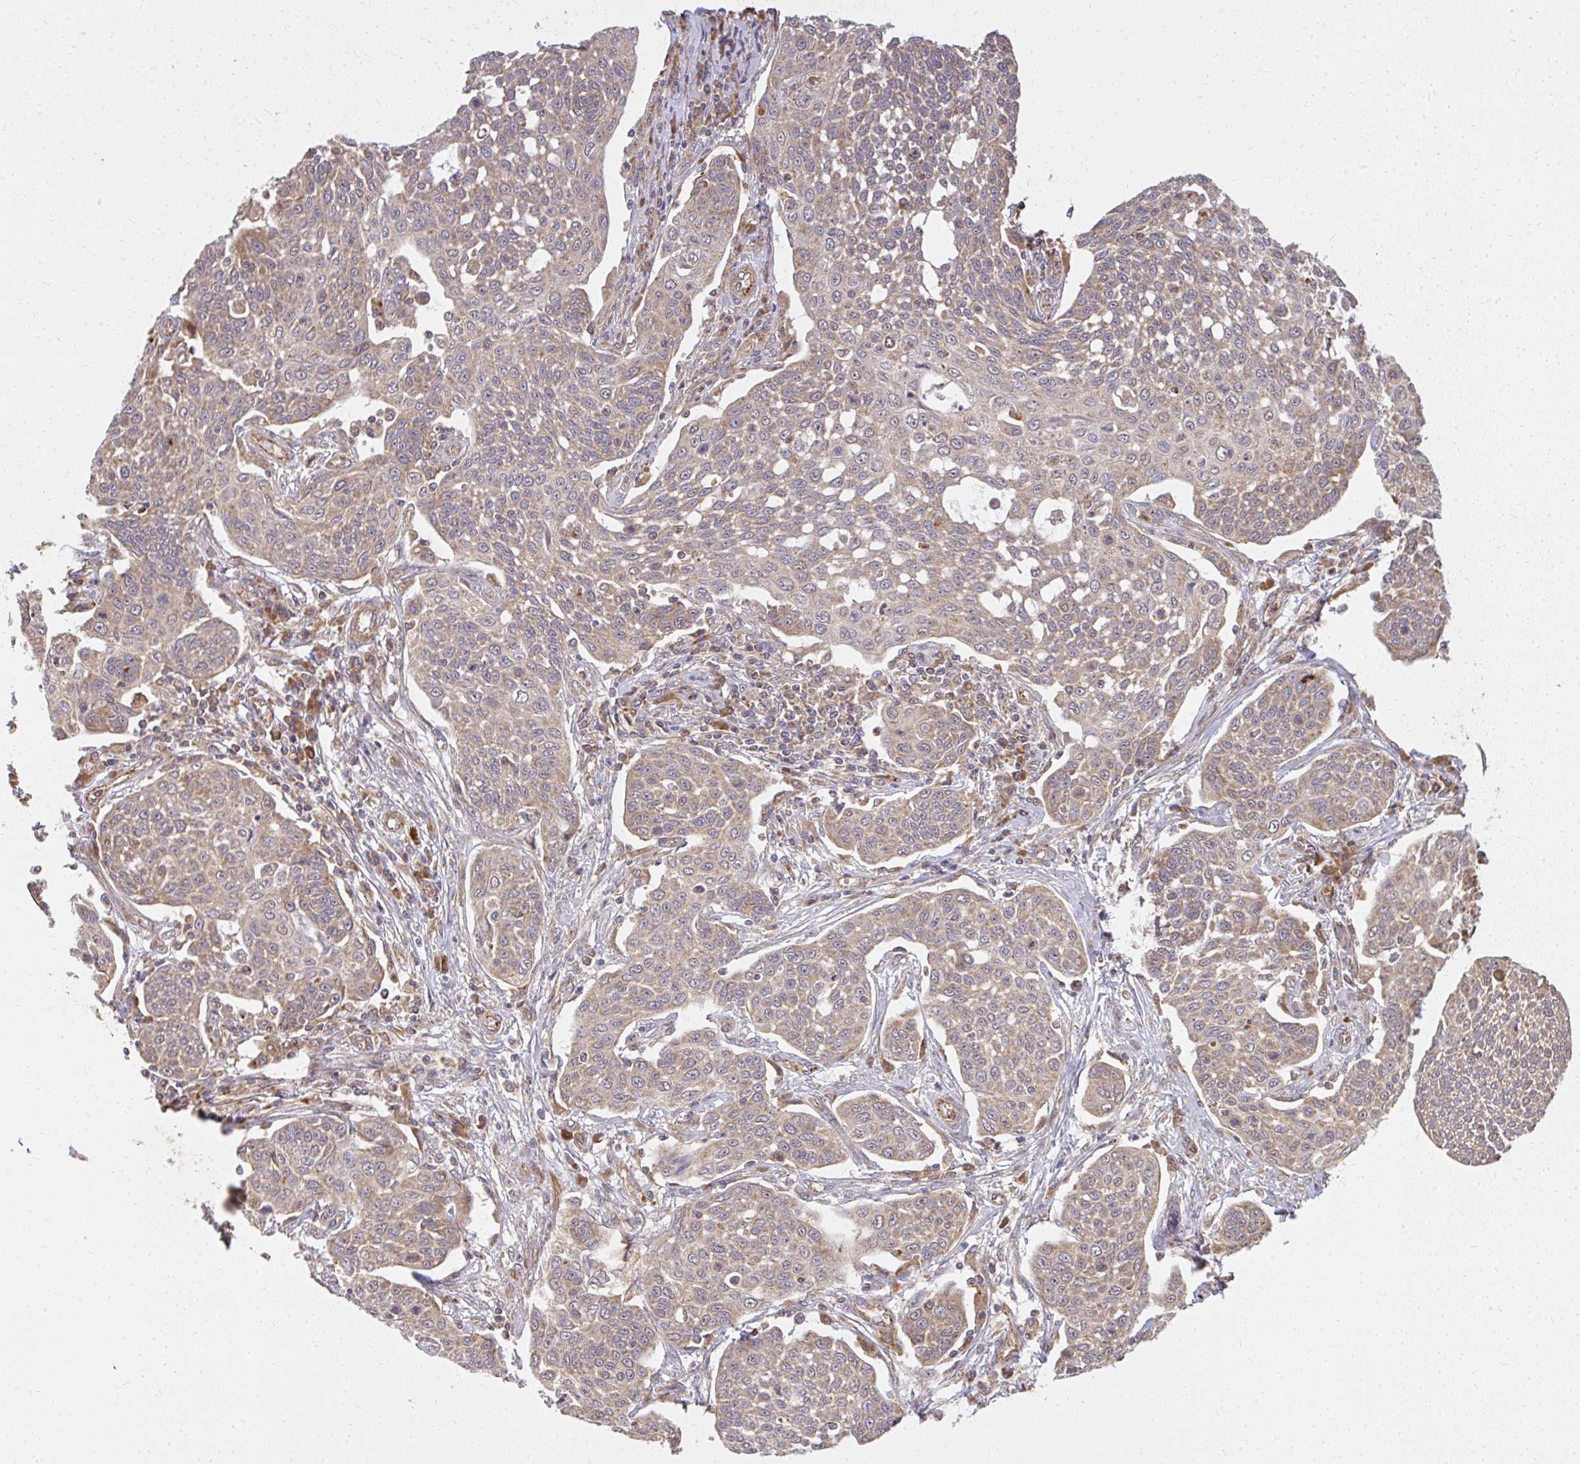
{"staining": {"intensity": "weak", "quantity": ">75%", "location": "cytoplasmic/membranous"}, "tissue": "cervical cancer", "cell_type": "Tumor cells", "image_type": "cancer", "snomed": [{"axis": "morphology", "description": "Squamous cell carcinoma, NOS"}, {"axis": "topography", "description": "Cervix"}], "caption": "There is low levels of weak cytoplasmic/membranous expression in tumor cells of cervical cancer (squamous cell carcinoma), as demonstrated by immunohistochemical staining (brown color).", "gene": "GNS", "patient": {"sex": "female", "age": 34}}